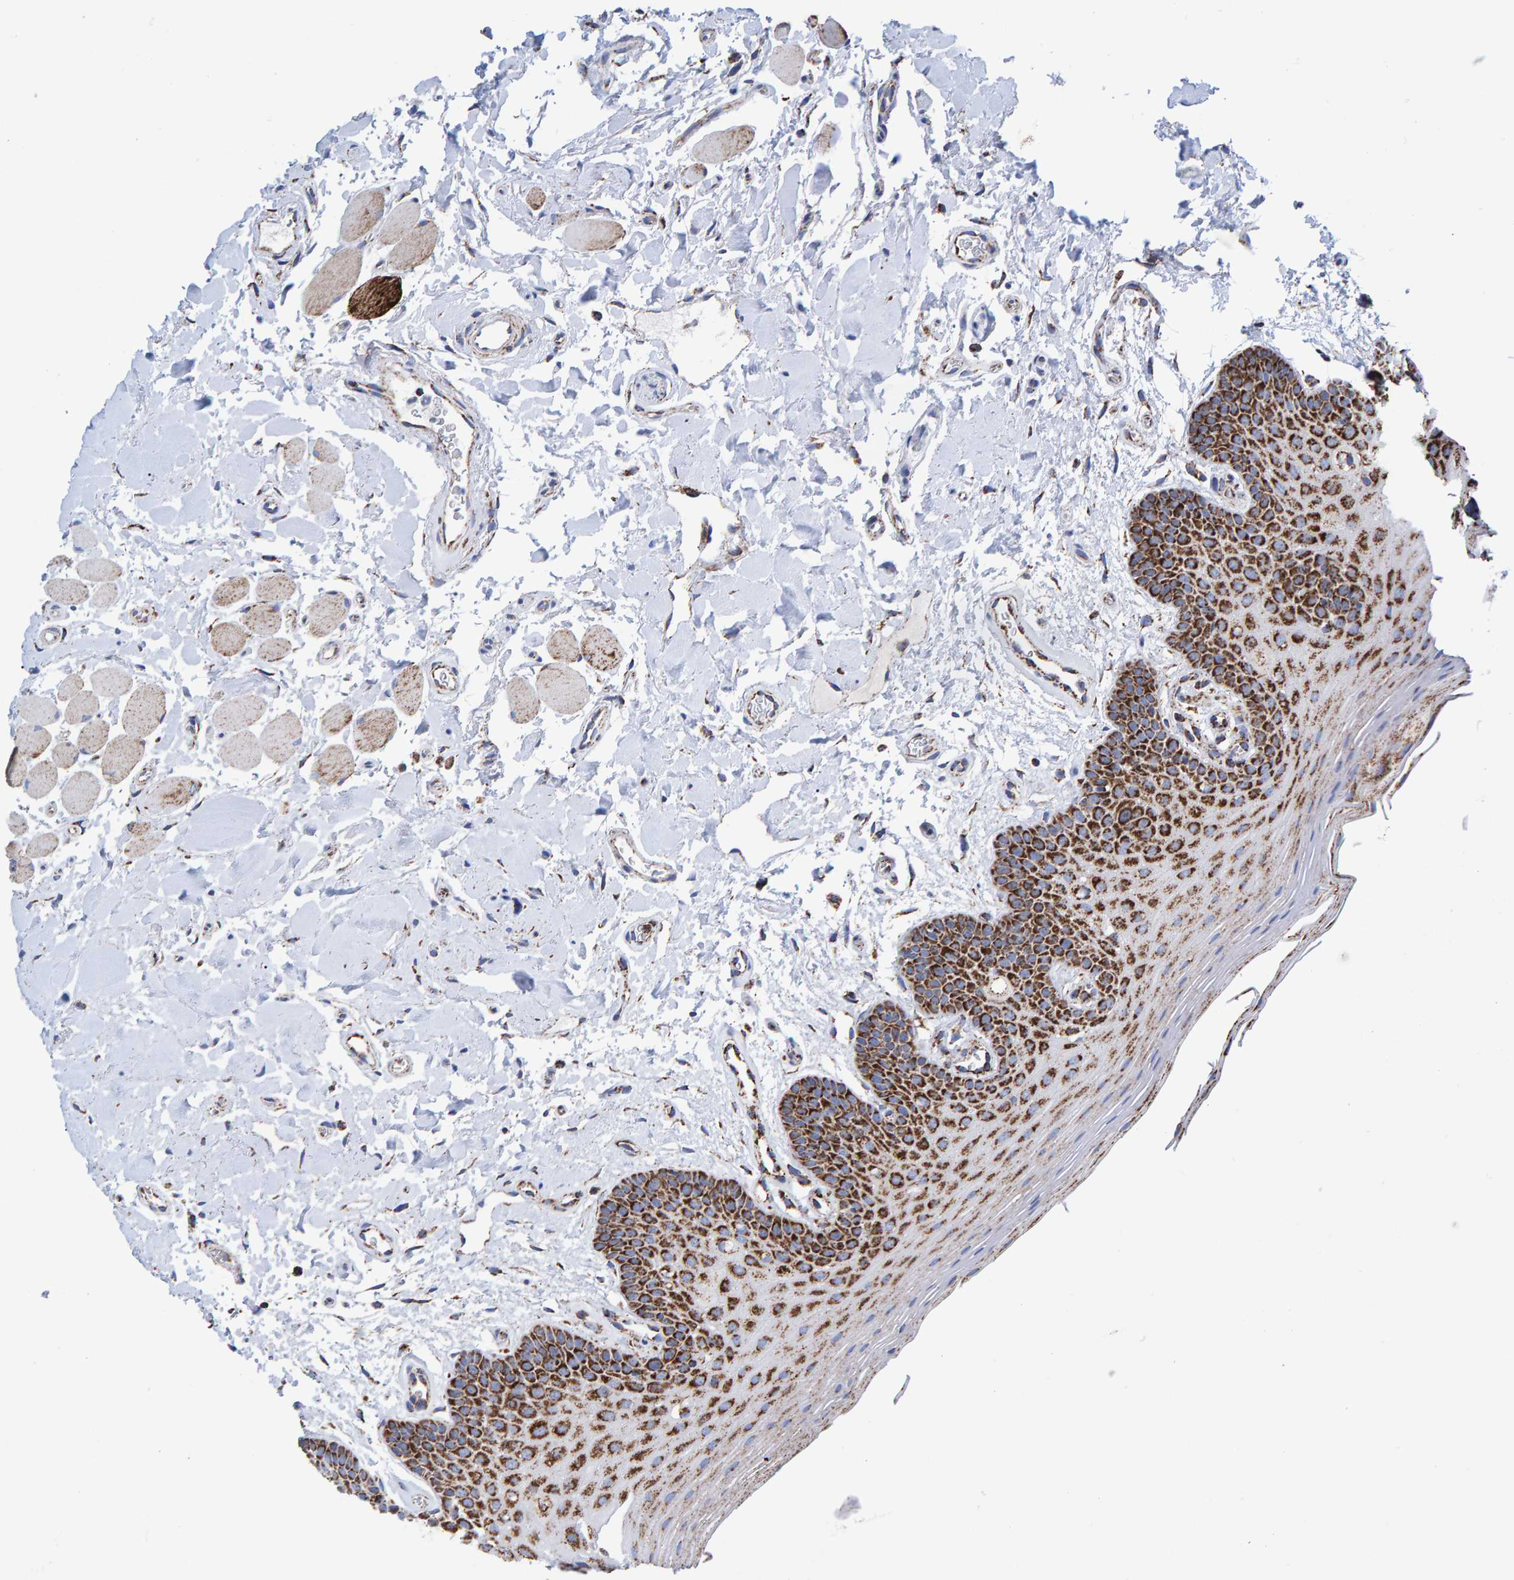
{"staining": {"intensity": "strong", "quantity": ">75%", "location": "cytoplasmic/membranous"}, "tissue": "oral mucosa", "cell_type": "Squamous epithelial cells", "image_type": "normal", "snomed": [{"axis": "morphology", "description": "Normal tissue, NOS"}, {"axis": "topography", "description": "Oral tissue"}], "caption": "Immunohistochemistry histopathology image of benign oral mucosa stained for a protein (brown), which reveals high levels of strong cytoplasmic/membranous positivity in about >75% of squamous epithelial cells.", "gene": "ENSG00000262660", "patient": {"sex": "male", "age": 62}}